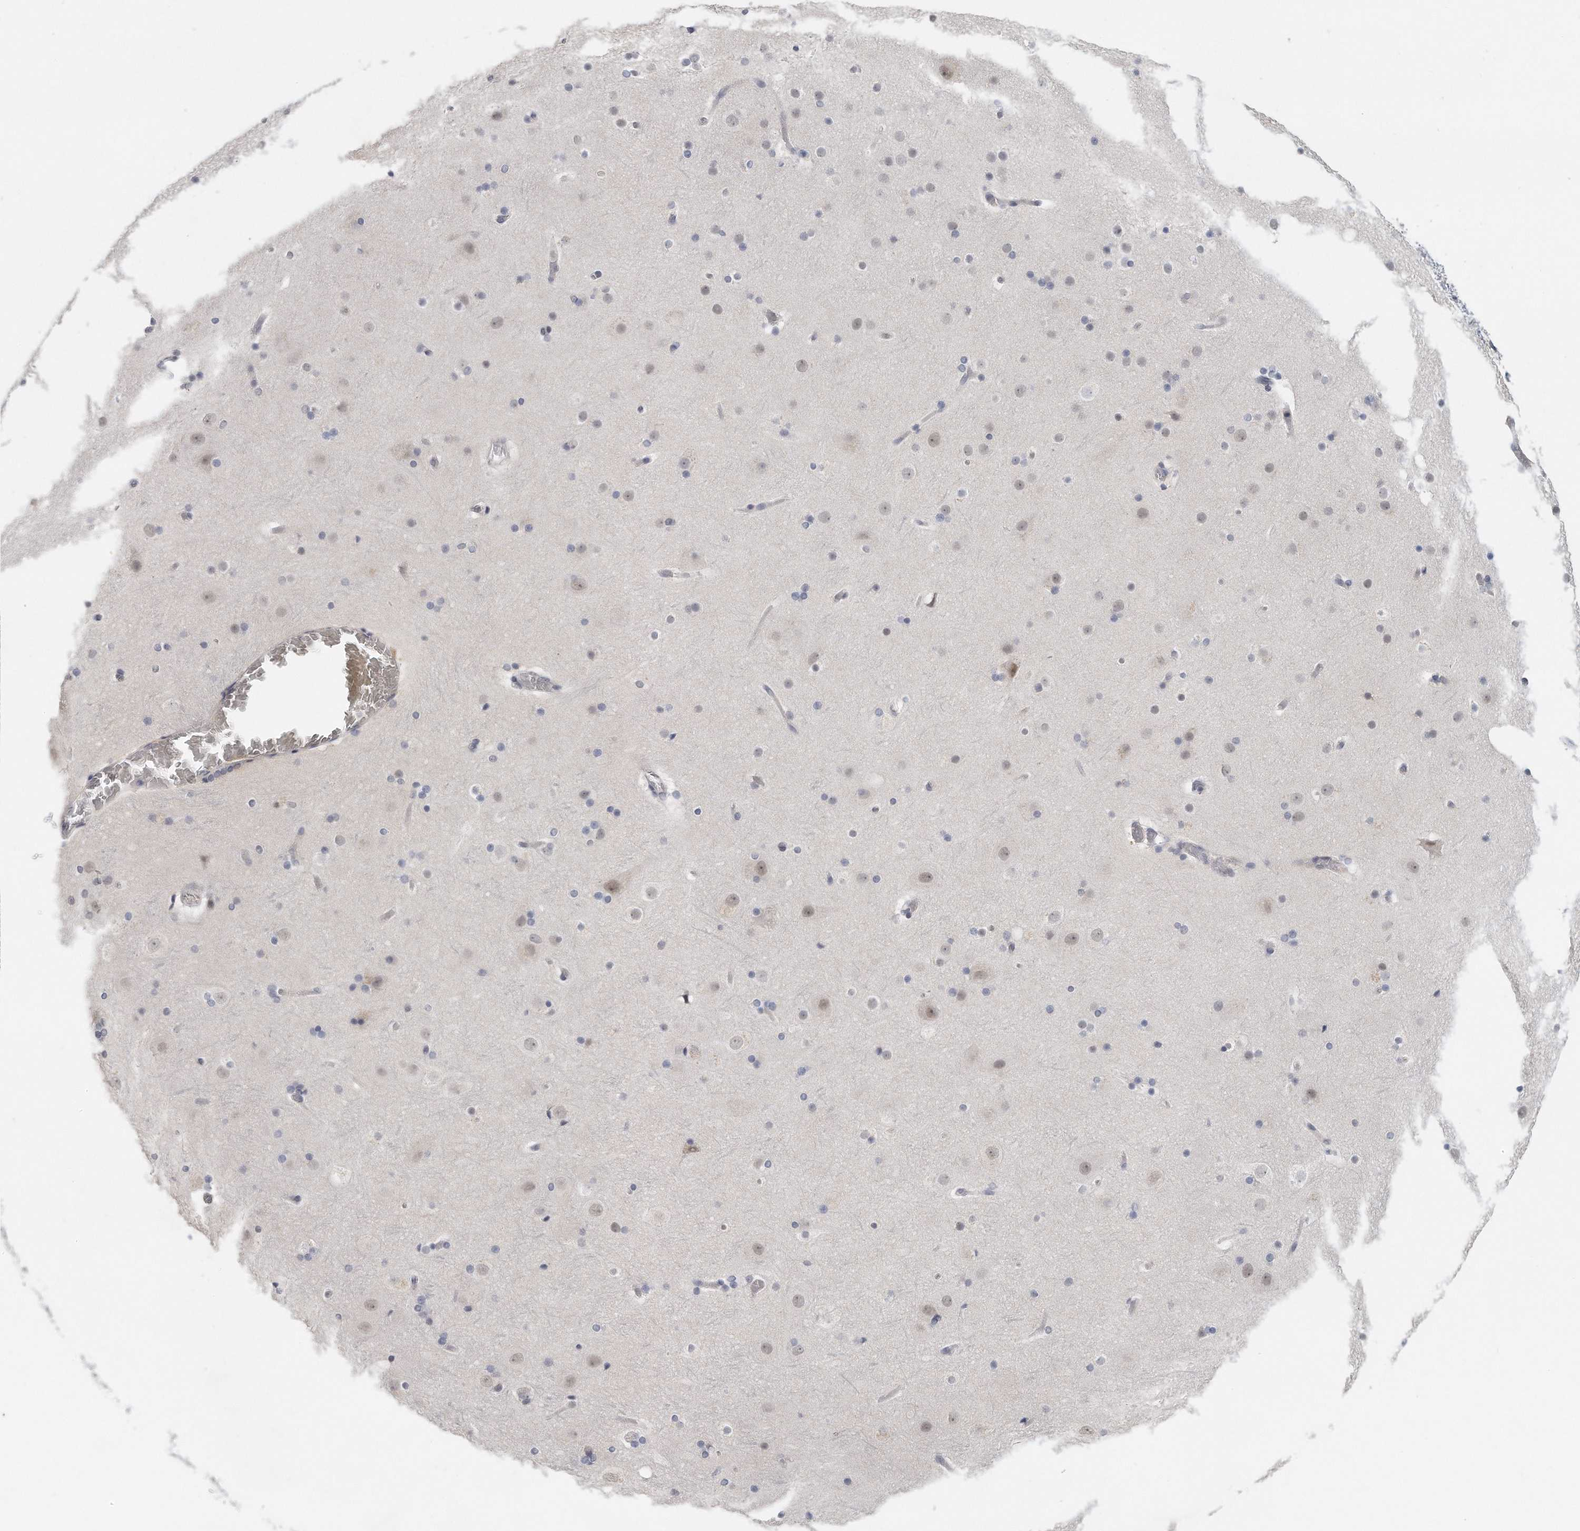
{"staining": {"intensity": "negative", "quantity": "none", "location": "none"}, "tissue": "cerebral cortex", "cell_type": "Endothelial cells", "image_type": "normal", "snomed": [{"axis": "morphology", "description": "Normal tissue, NOS"}, {"axis": "topography", "description": "Cerebral cortex"}], "caption": "Micrograph shows no protein positivity in endothelial cells of unremarkable cerebral cortex. (Stains: DAB (3,3'-diaminobenzidine) immunohistochemistry with hematoxylin counter stain, Microscopy: brightfield microscopy at high magnification).", "gene": "DDX43", "patient": {"sex": "male", "age": 57}}